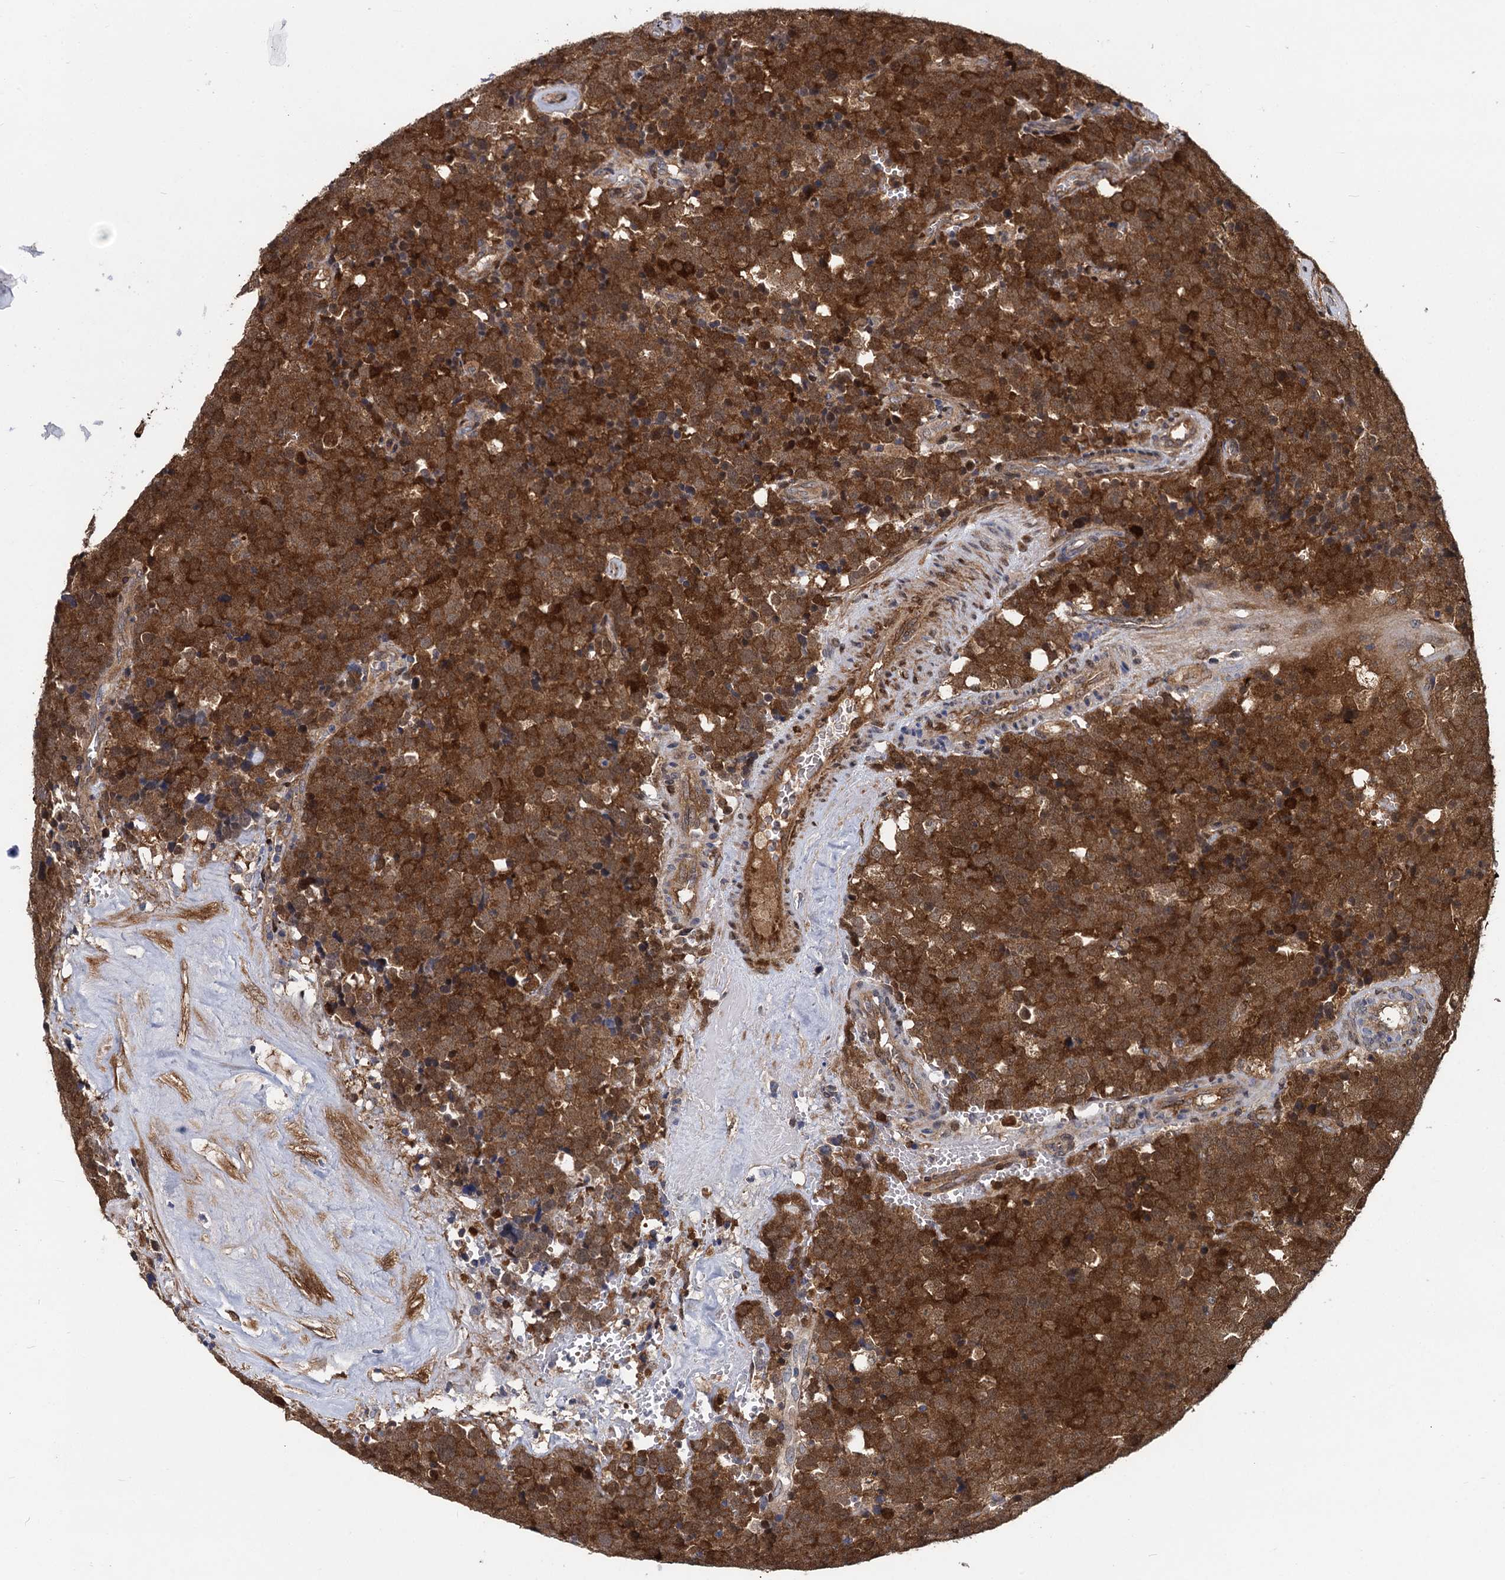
{"staining": {"intensity": "moderate", "quantity": ">75%", "location": "cytoplasmic/membranous"}, "tissue": "testis cancer", "cell_type": "Tumor cells", "image_type": "cancer", "snomed": [{"axis": "morphology", "description": "Seminoma, NOS"}, {"axis": "topography", "description": "Testis"}], "caption": "Human testis cancer stained for a protein (brown) shows moderate cytoplasmic/membranous positive positivity in approximately >75% of tumor cells.", "gene": "GSTM3", "patient": {"sex": "male", "age": 71}}